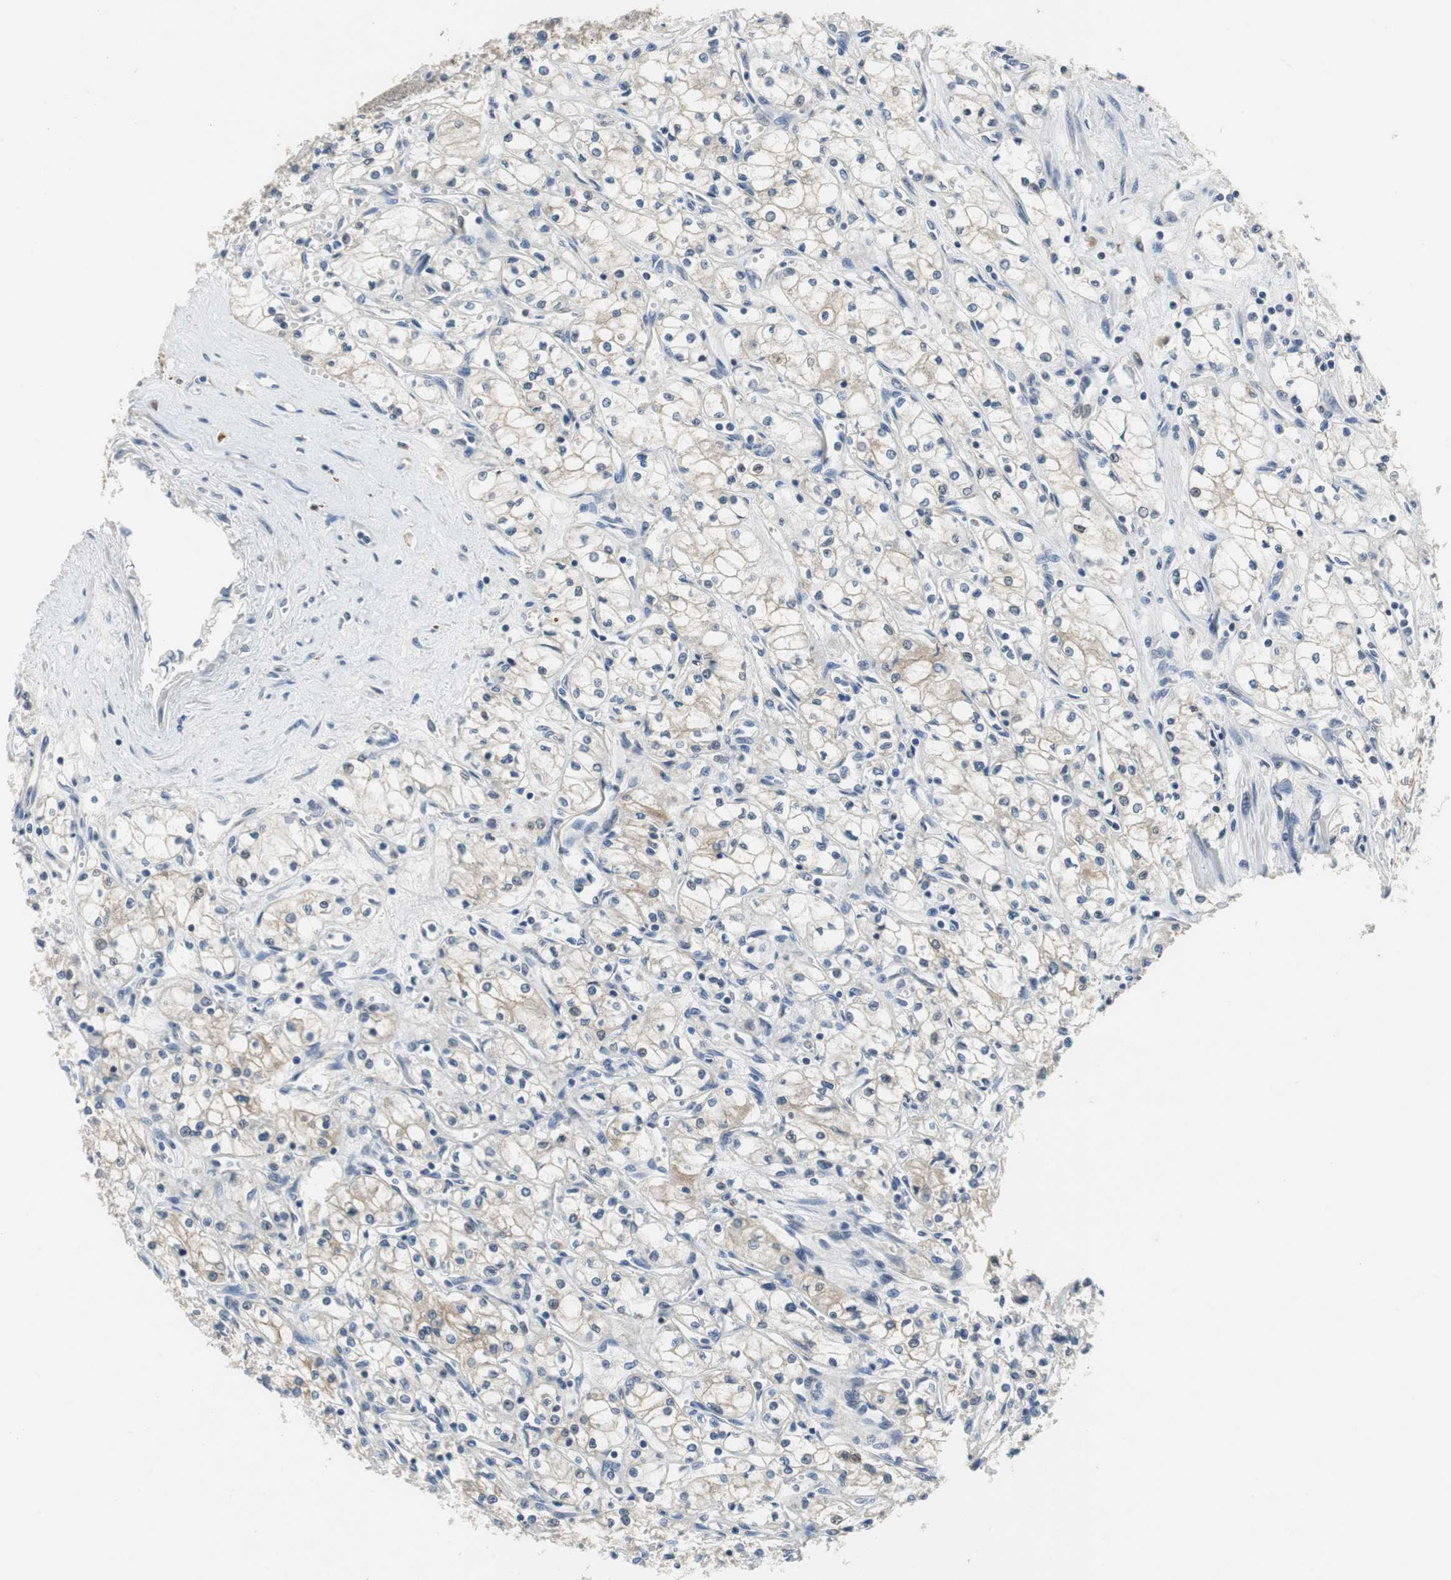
{"staining": {"intensity": "weak", "quantity": "<25%", "location": "cytoplasmic/membranous"}, "tissue": "renal cancer", "cell_type": "Tumor cells", "image_type": "cancer", "snomed": [{"axis": "morphology", "description": "Normal tissue, NOS"}, {"axis": "morphology", "description": "Adenocarcinoma, NOS"}, {"axis": "topography", "description": "Kidney"}], "caption": "Tumor cells are negative for protein expression in human adenocarcinoma (renal).", "gene": "GLCCI1", "patient": {"sex": "male", "age": 59}}